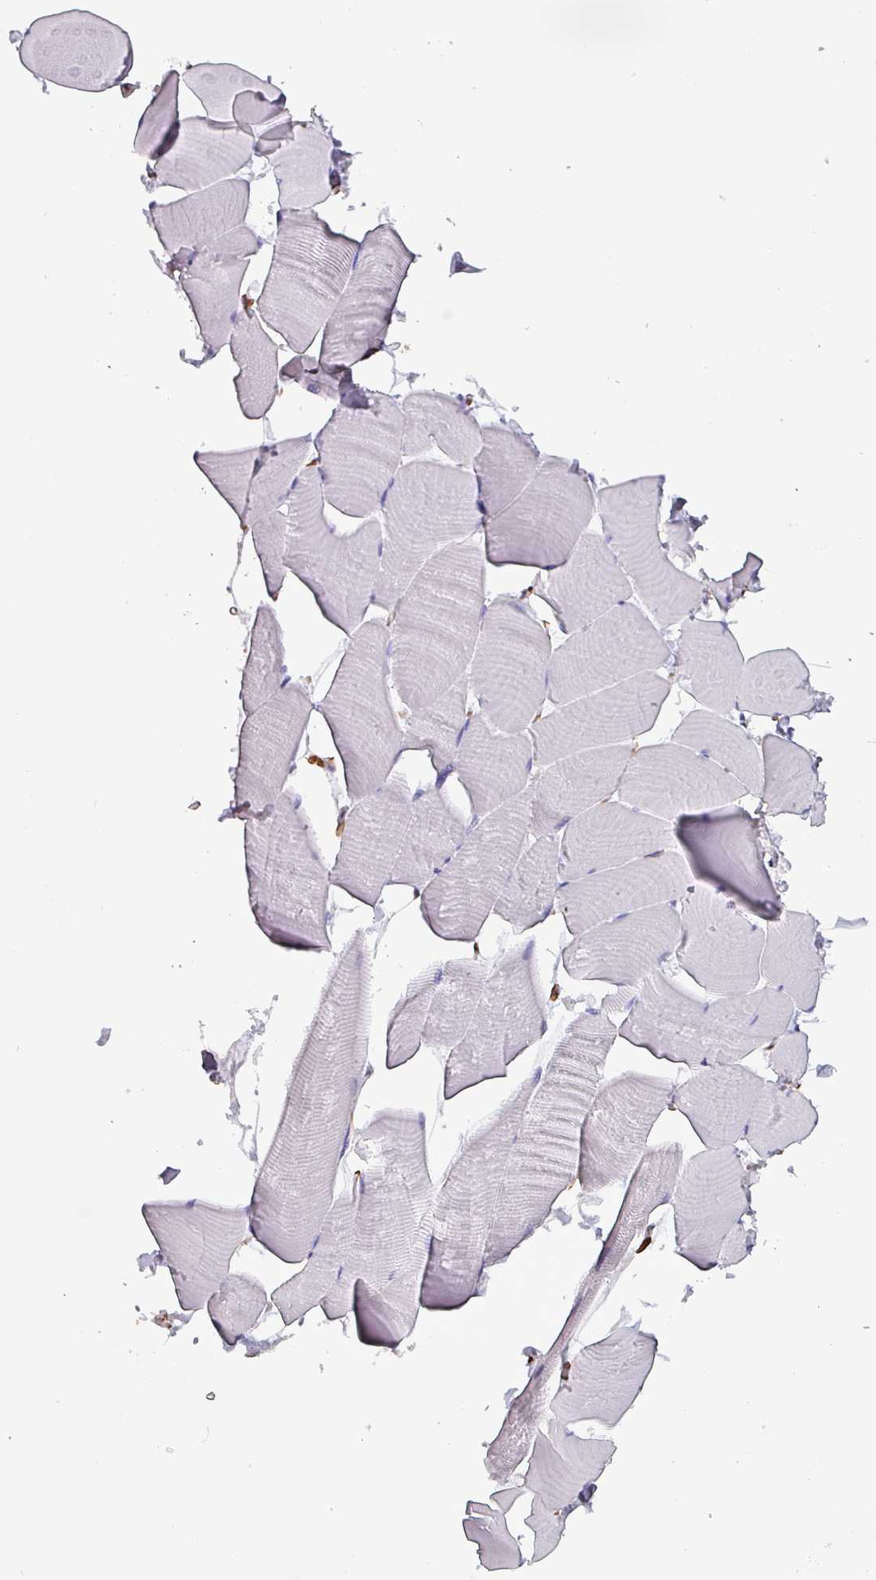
{"staining": {"intensity": "negative", "quantity": "none", "location": "none"}, "tissue": "skeletal muscle", "cell_type": "Myocytes", "image_type": "normal", "snomed": [{"axis": "morphology", "description": "Normal tissue, NOS"}, {"axis": "topography", "description": "Skeletal muscle"}], "caption": "There is no significant expression in myocytes of skeletal muscle. (DAB immunohistochemistry, high magnification).", "gene": "PSMB8", "patient": {"sex": "male", "age": 25}}